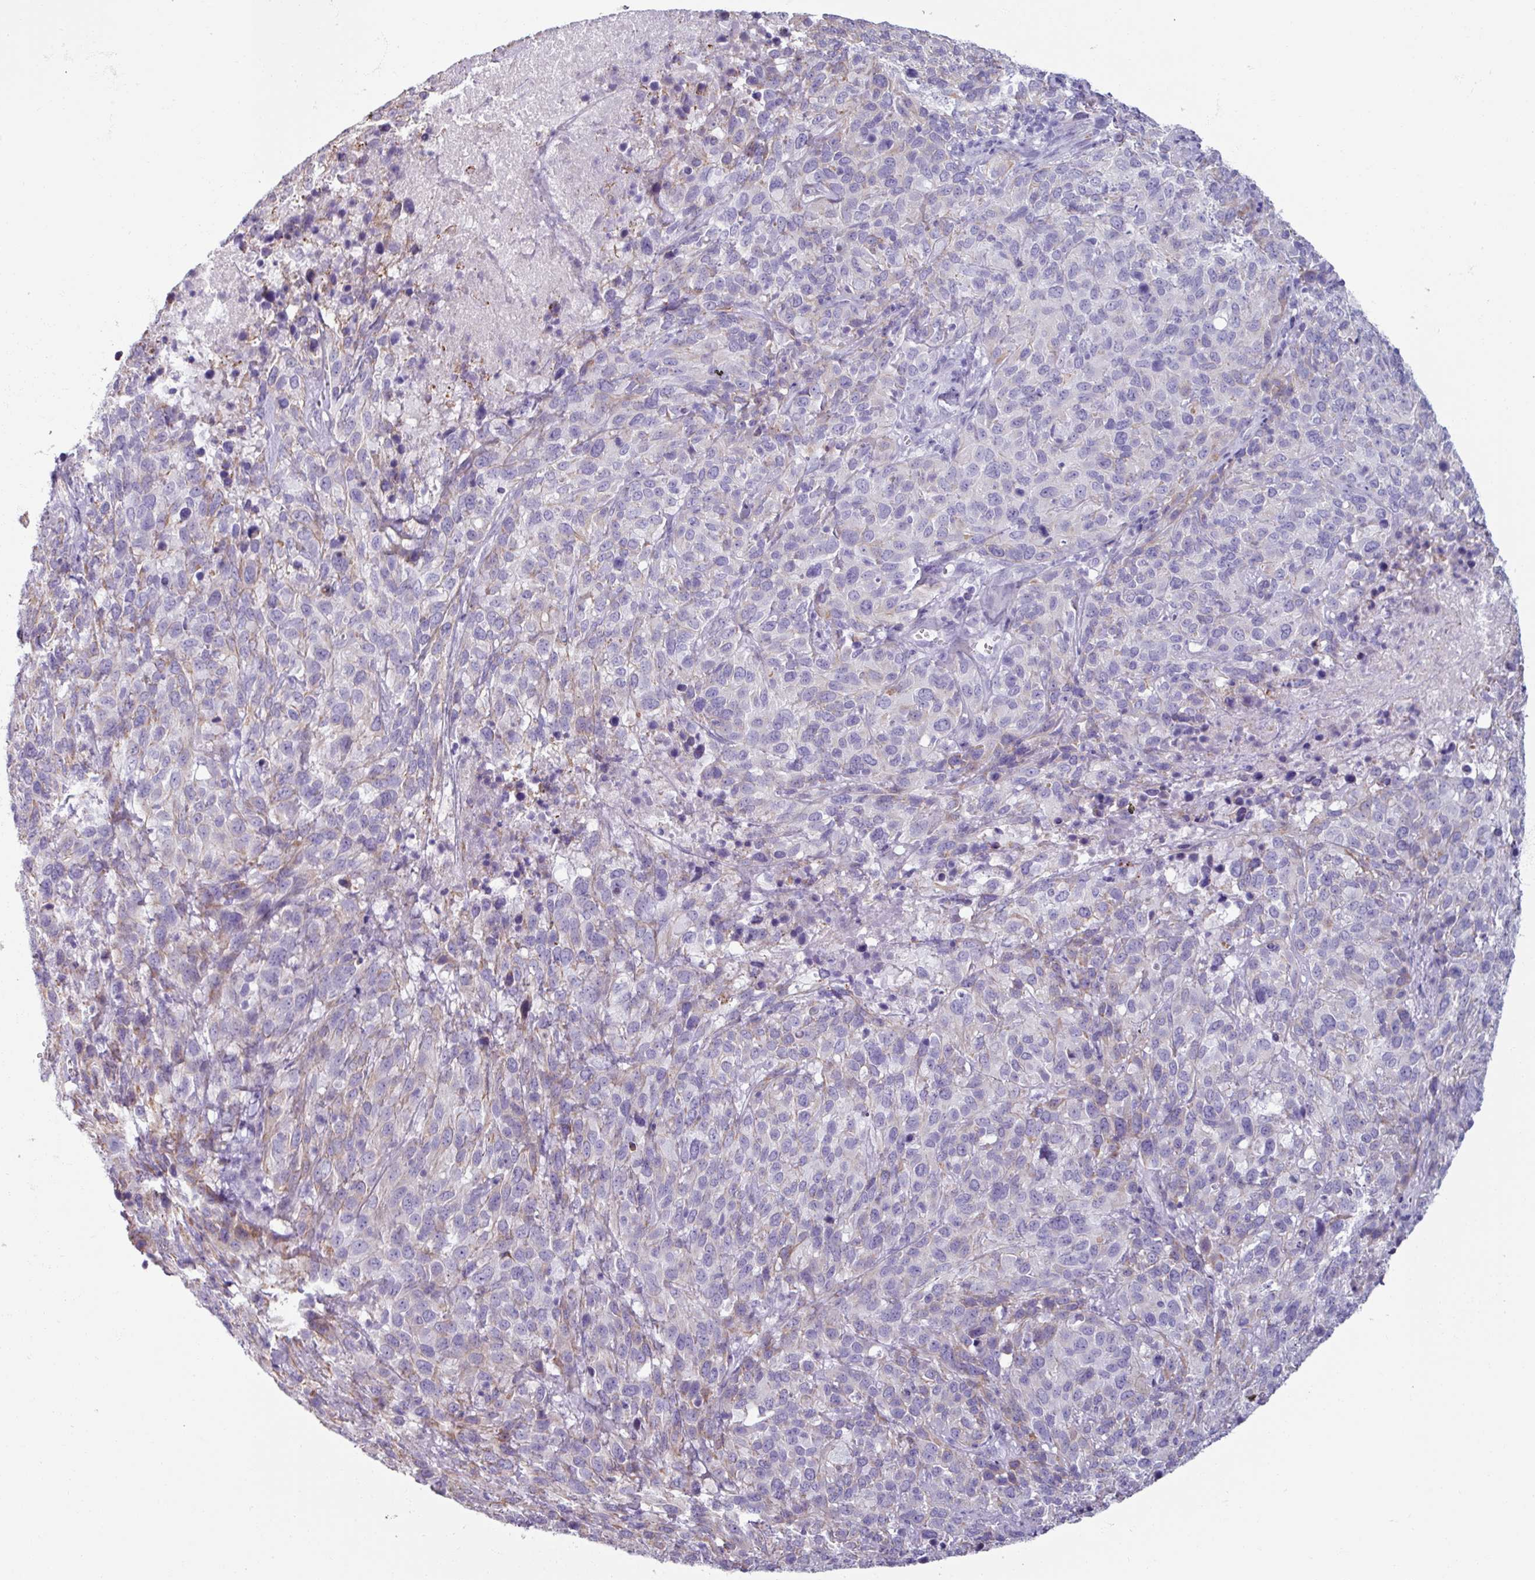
{"staining": {"intensity": "moderate", "quantity": "<25%", "location": "cytoplasmic/membranous"}, "tissue": "cervical cancer", "cell_type": "Tumor cells", "image_type": "cancer", "snomed": [{"axis": "morphology", "description": "Squamous cell carcinoma, NOS"}, {"axis": "topography", "description": "Cervix"}], "caption": "This is a histology image of IHC staining of squamous cell carcinoma (cervical), which shows moderate positivity in the cytoplasmic/membranous of tumor cells.", "gene": "SPESP1", "patient": {"sex": "female", "age": 51}}